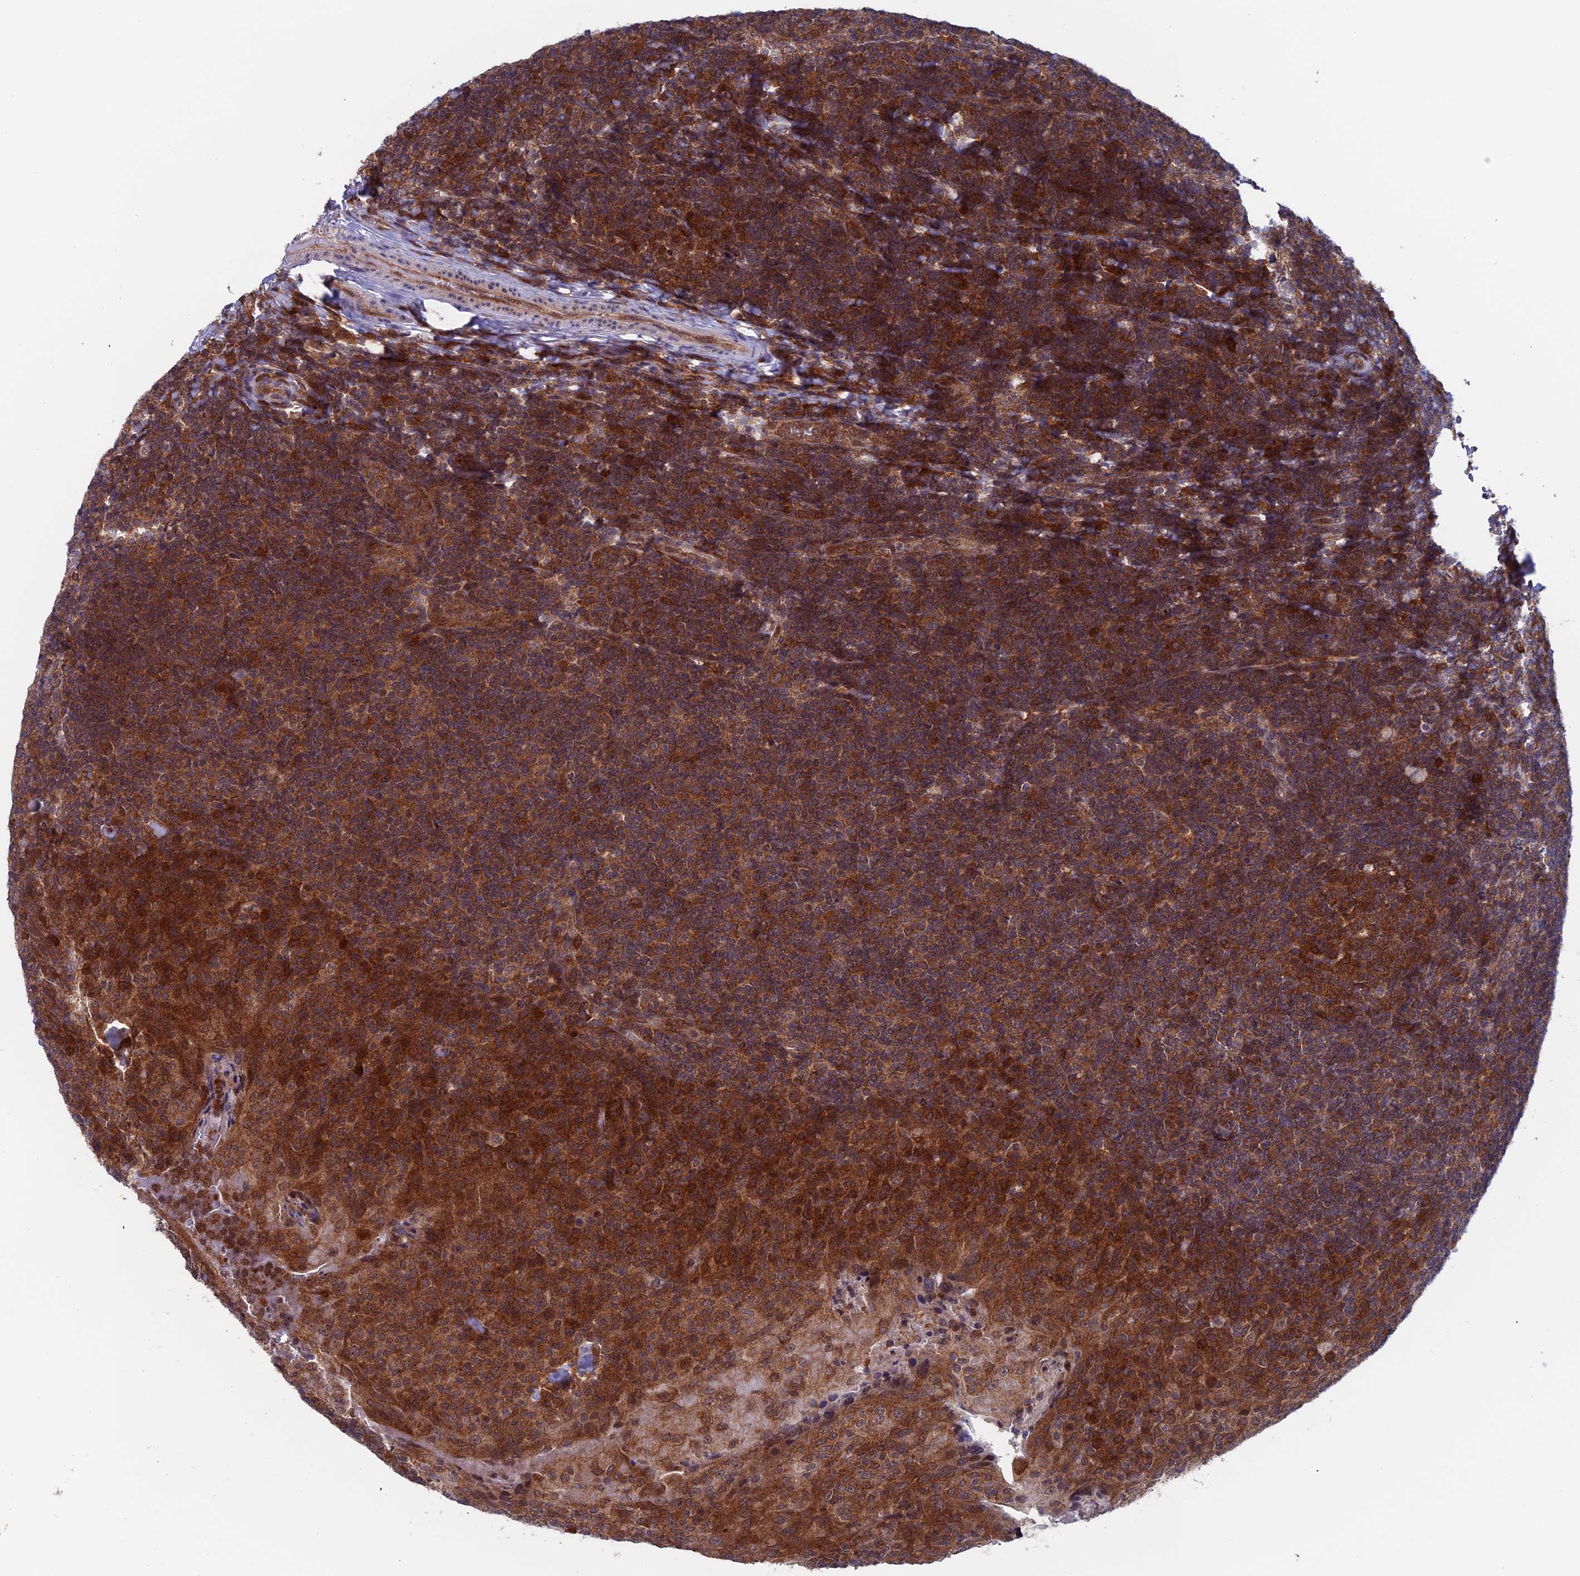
{"staining": {"intensity": "strong", "quantity": ">75%", "location": "cytoplasmic/membranous,nuclear"}, "tissue": "tonsil", "cell_type": "Germinal center cells", "image_type": "normal", "snomed": [{"axis": "morphology", "description": "Normal tissue, NOS"}, {"axis": "topography", "description": "Tonsil"}], "caption": "Human tonsil stained with a brown dye reveals strong cytoplasmic/membranous,nuclear positive staining in approximately >75% of germinal center cells.", "gene": "IGBP1", "patient": {"sex": "male", "age": 17}}